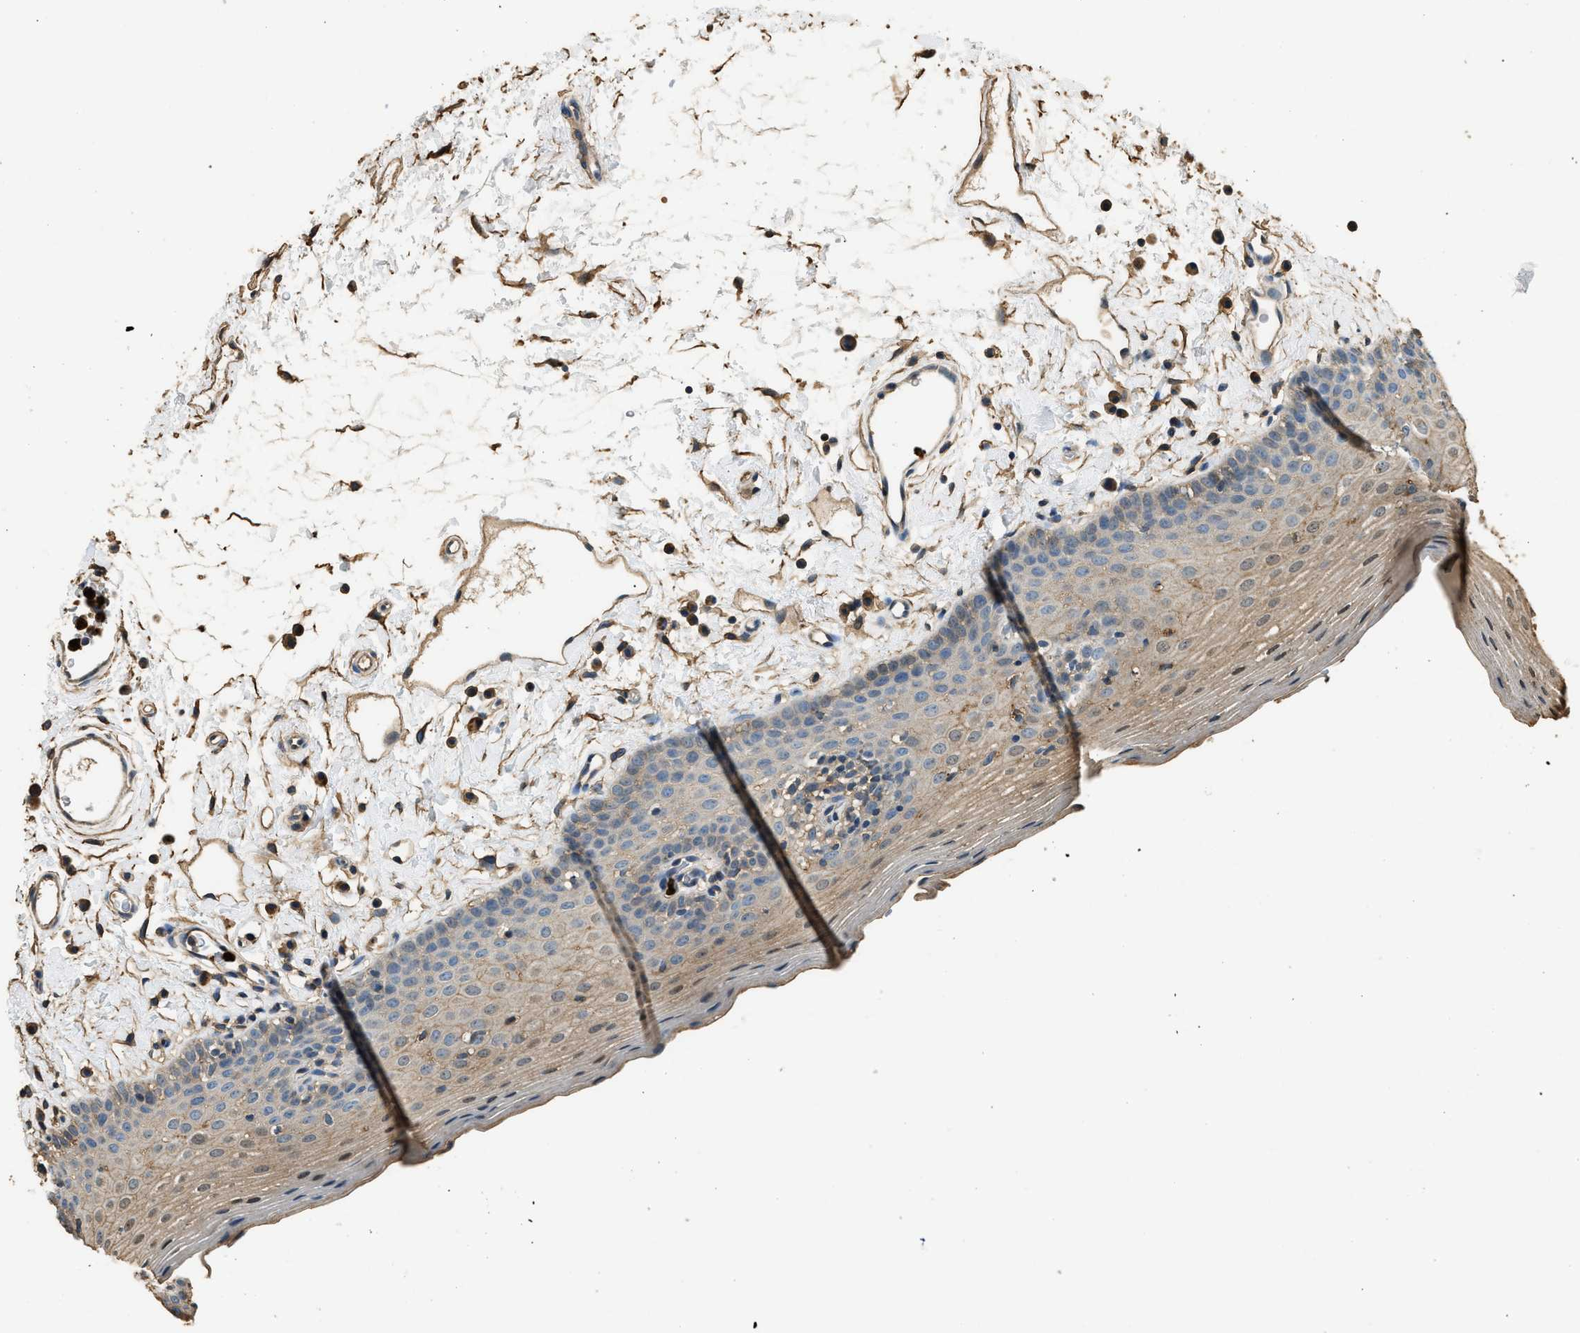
{"staining": {"intensity": "weak", "quantity": "25%-75%", "location": "cytoplasmic/membranous"}, "tissue": "oral mucosa", "cell_type": "Squamous epithelial cells", "image_type": "normal", "snomed": [{"axis": "morphology", "description": "Normal tissue, NOS"}, {"axis": "topography", "description": "Oral tissue"}], "caption": "About 25%-75% of squamous epithelial cells in benign human oral mucosa show weak cytoplasmic/membranous protein expression as visualized by brown immunohistochemical staining.", "gene": "ANXA3", "patient": {"sex": "male", "age": 66}}